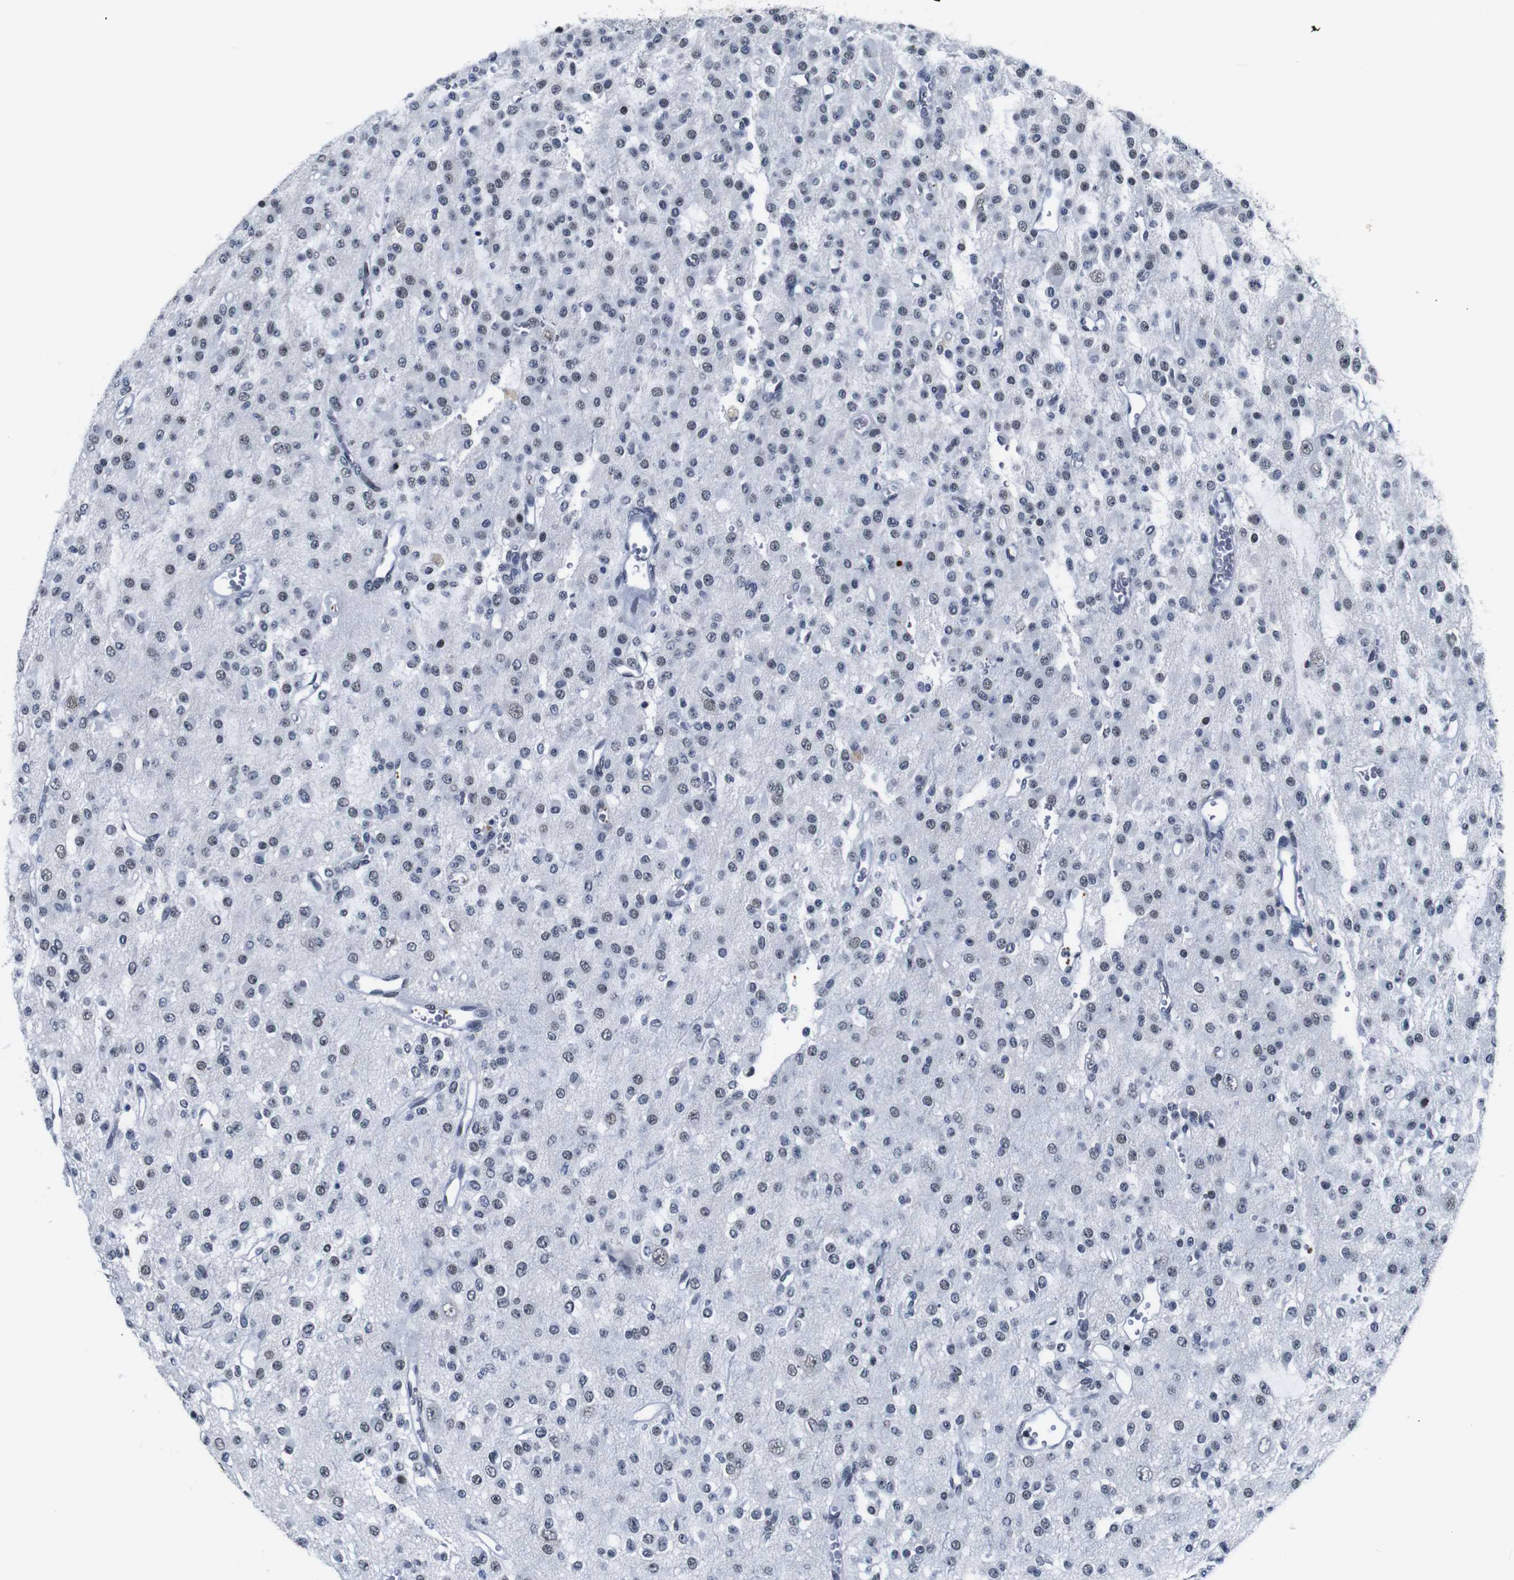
{"staining": {"intensity": "weak", "quantity": "<25%", "location": "nuclear"}, "tissue": "glioma", "cell_type": "Tumor cells", "image_type": "cancer", "snomed": [{"axis": "morphology", "description": "Glioma, malignant, Low grade"}, {"axis": "topography", "description": "Brain"}], "caption": "DAB immunohistochemical staining of human malignant glioma (low-grade) reveals no significant positivity in tumor cells.", "gene": "ILDR2", "patient": {"sex": "male", "age": 38}}